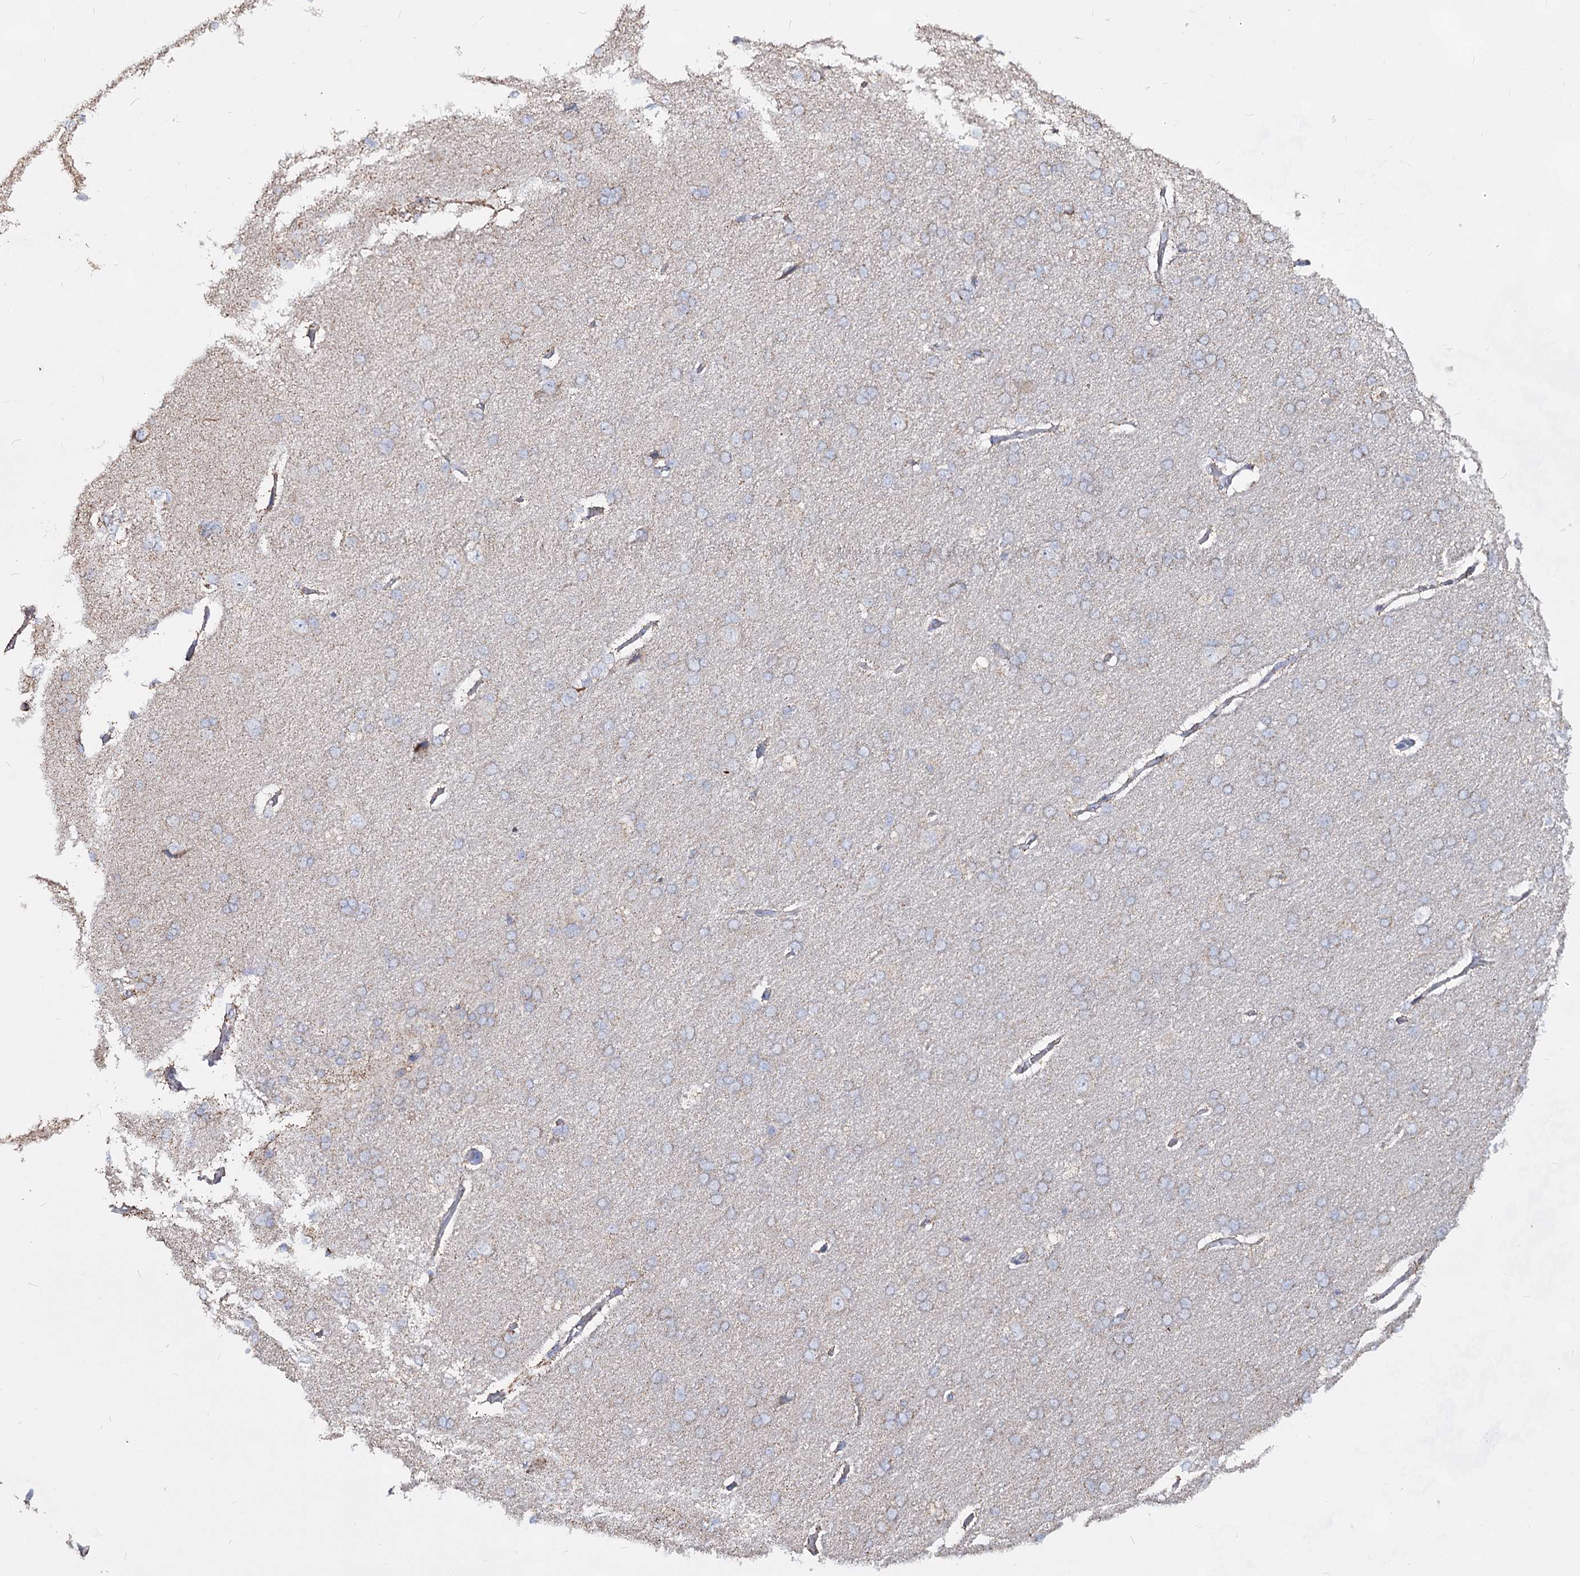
{"staining": {"intensity": "negative", "quantity": "none", "location": "none"}, "tissue": "cerebral cortex", "cell_type": "Endothelial cells", "image_type": "normal", "snomed": [{"axis": "morphology", "description": "Normal tissue, NOS"}, {"axis": "topography", "description": "Cerebral cortex"}], "caption": "Photomicrograph shows no significant protein positivity in endothelial cells of unremarkable cerebral cortex. Nuclei are stained in blue.", "gene": "CCDC73", "patient": {"sex": "male", "age": 62}}